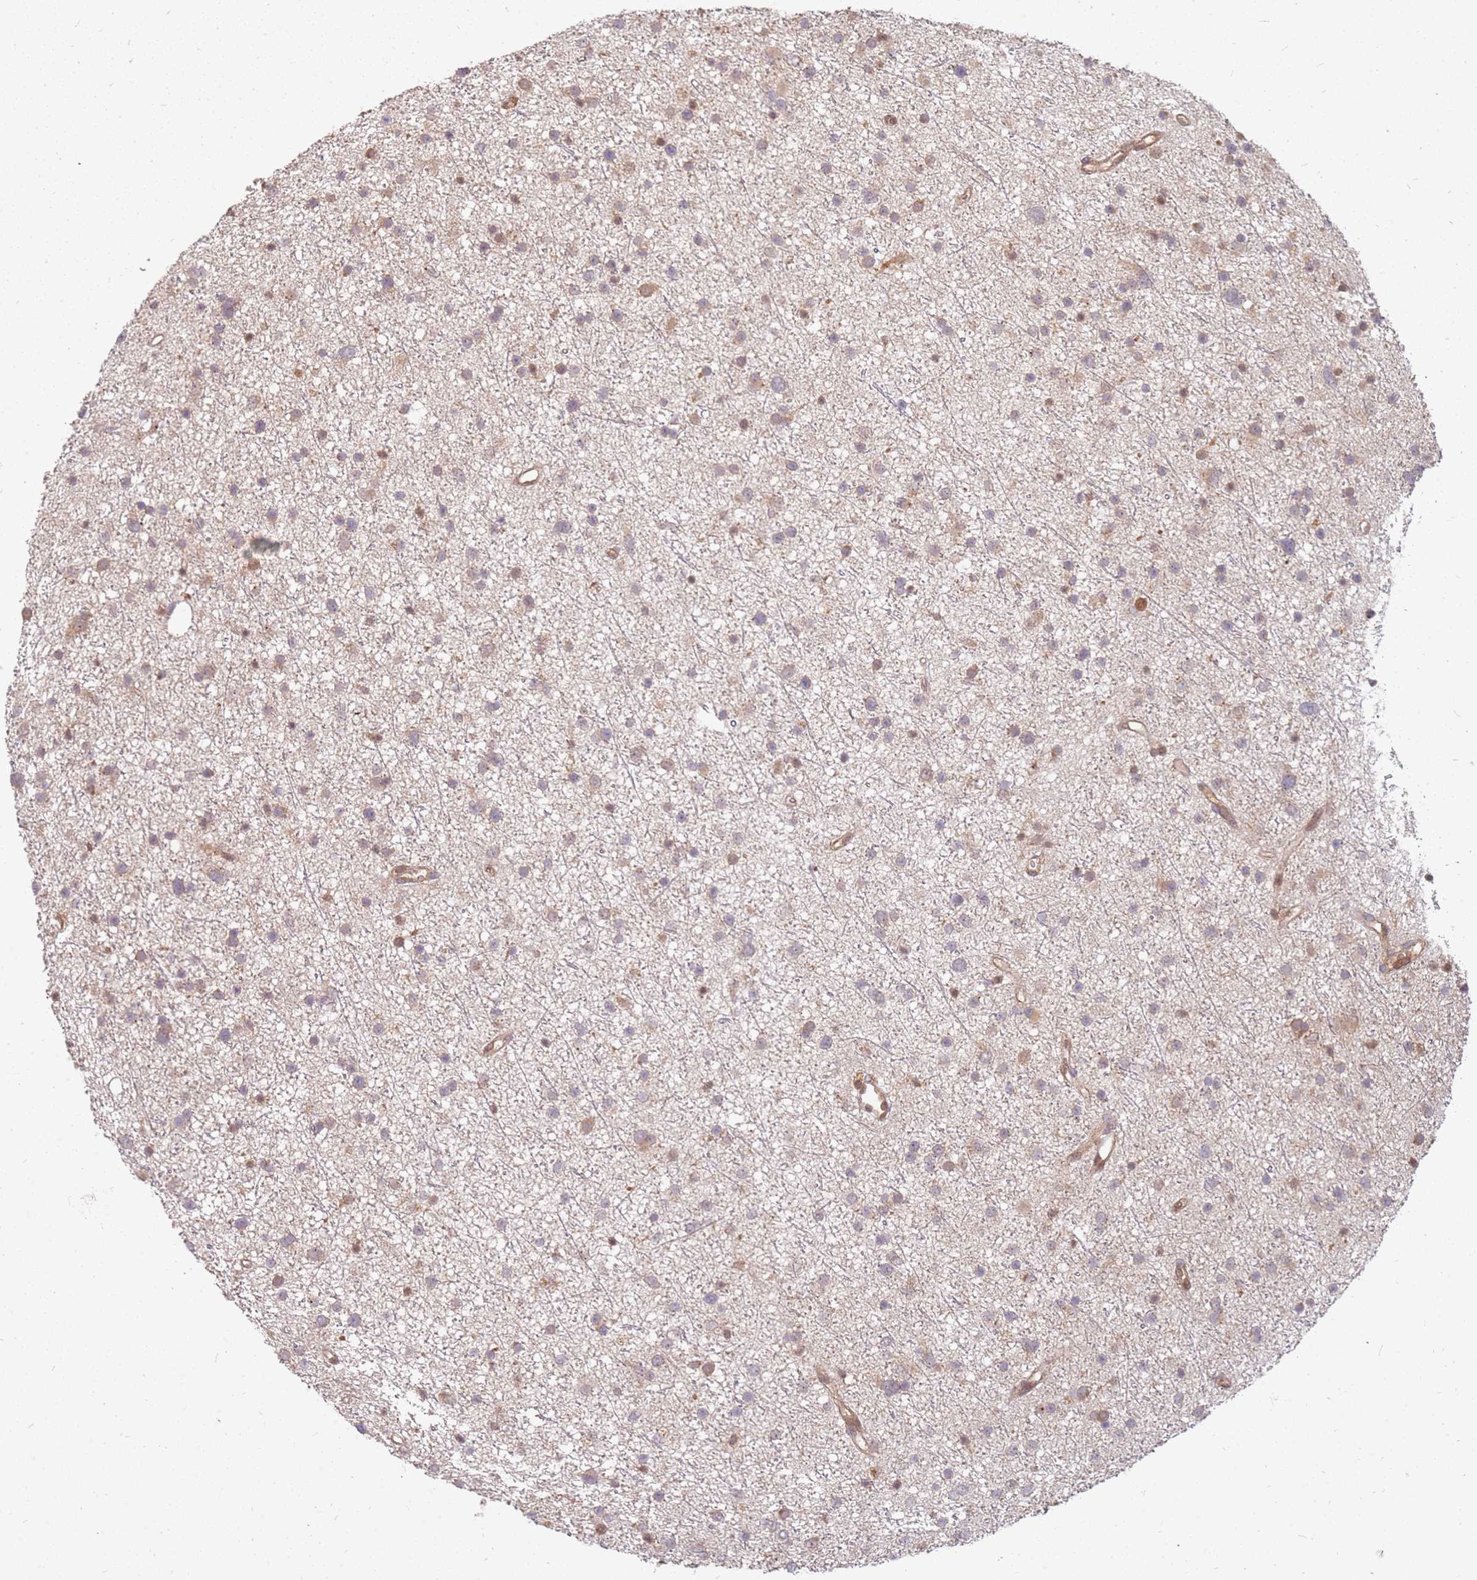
{"staining": {"intensity": "weak", "quantity": "25%-75%", "location": "cytoplasmic/membranous"}, "tissue": "glioma", "cell_type": "Tumor cells", "image_type": "cancer", "snomed": [{"axis": "morphology", "description": "Glioma, malignant, Low grade"}, {"axis": "topography", "description": "Cerebral cortex"}], "caption": "A brown stain labels weak cytoplasmic/membranous expression of a protein in human glioma tumor cells.", "gene": "NUDT14", "patient": {"sex": "female", "age": 39}}